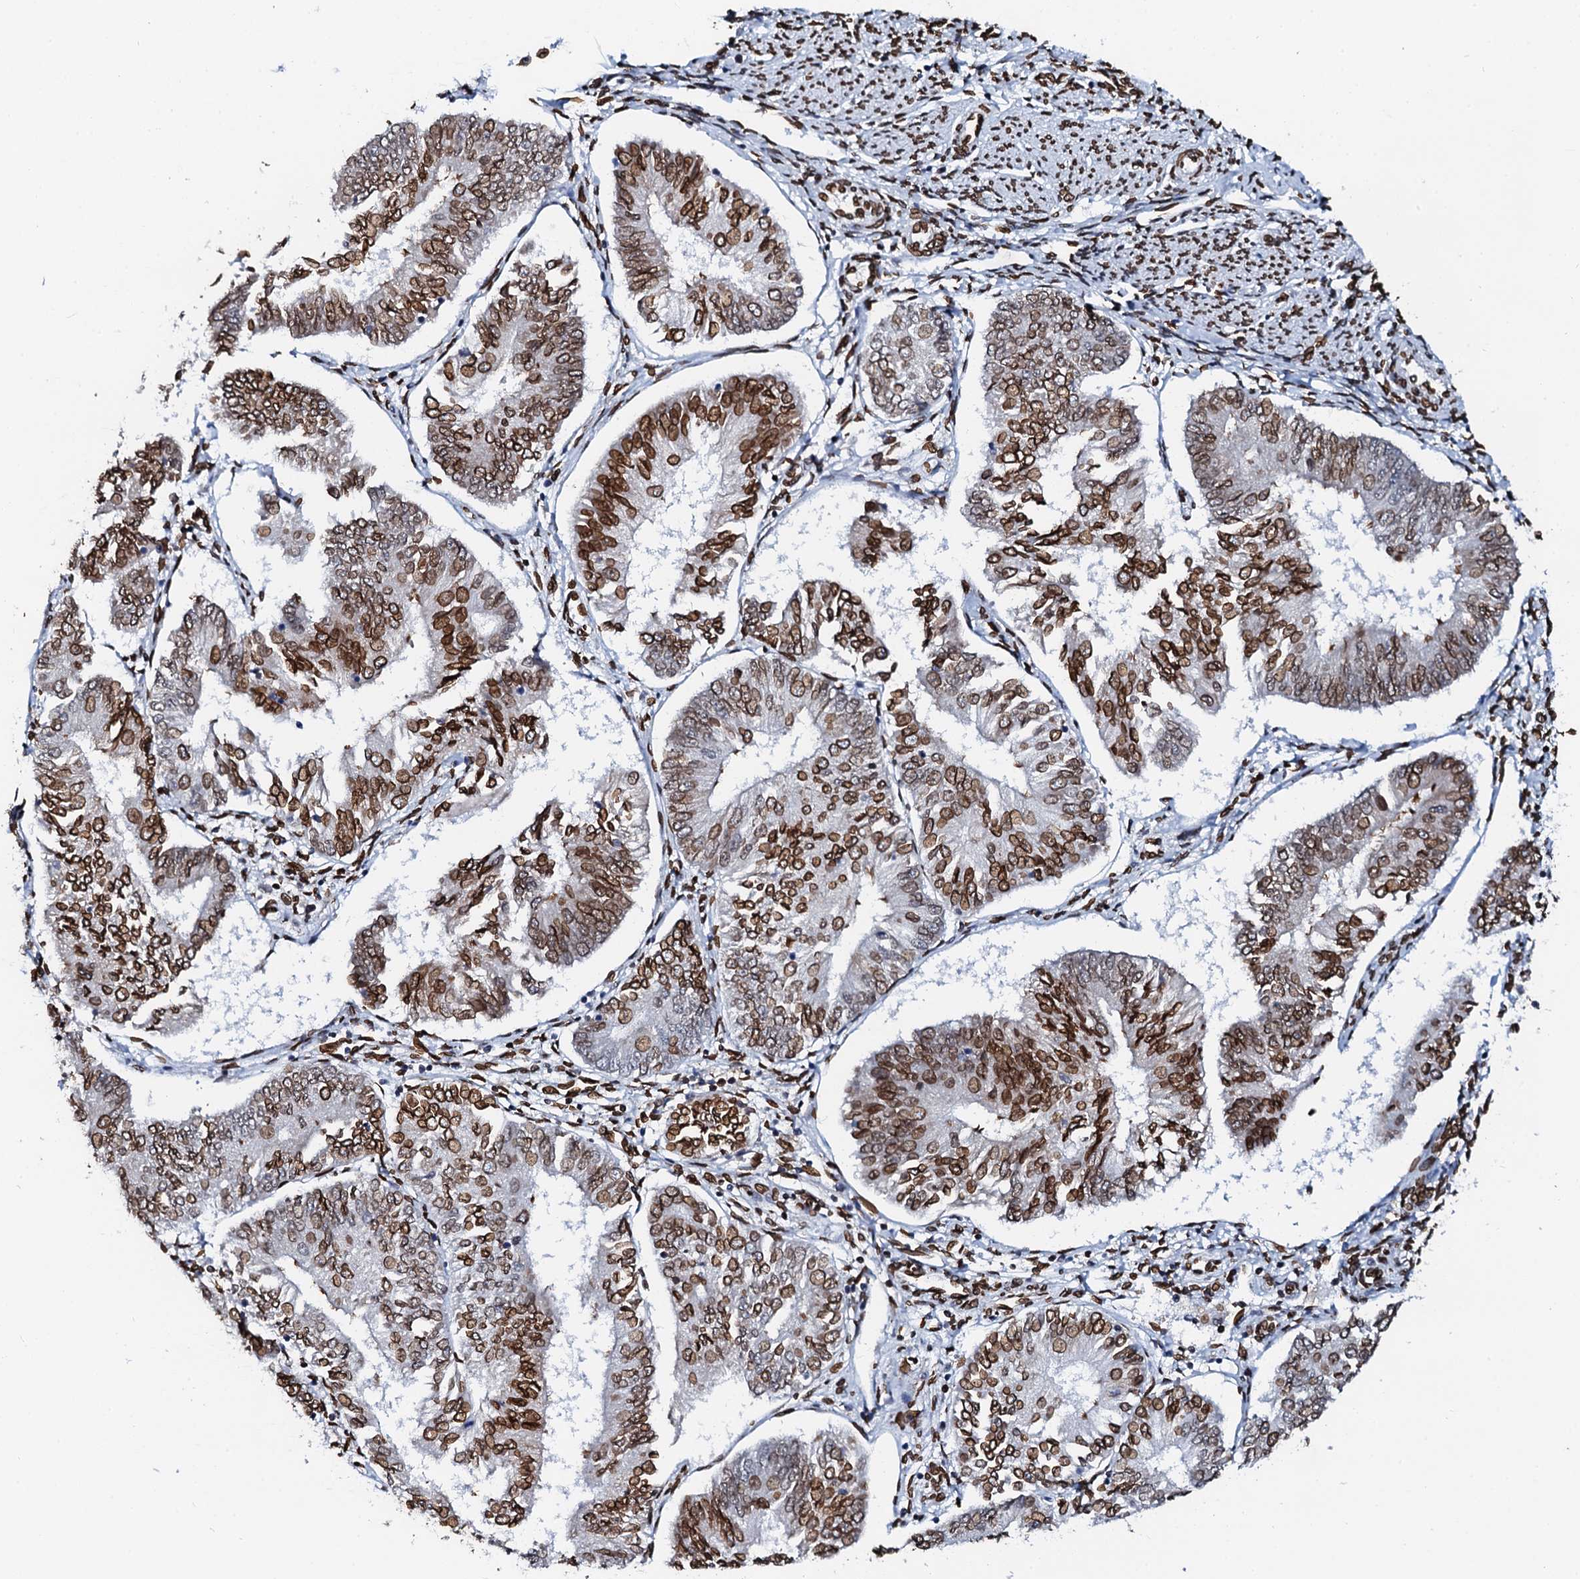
{"staining": {"intensity": "strong", "quantity": ">75%", "location": "cytoplasmic/membranous,nuclear"}, "tissue": "endometrial cancer", "cell_type": "Tumor cells", "image_type": "cancer", "snomed": [{"axis": "morphology", "description": "Adenocarcinoma, NOS"}, {"axis": "topography", "description": "Endometrium"}], "caption": "Tumor cells display high levels of strong cytoplasmic/membranous and nuclear expression in approximately >75% of cells in human adenocarcinoma (endometrial).", "gene": "KATNAL2", "patient": {"sex": "female", "age": 58}}